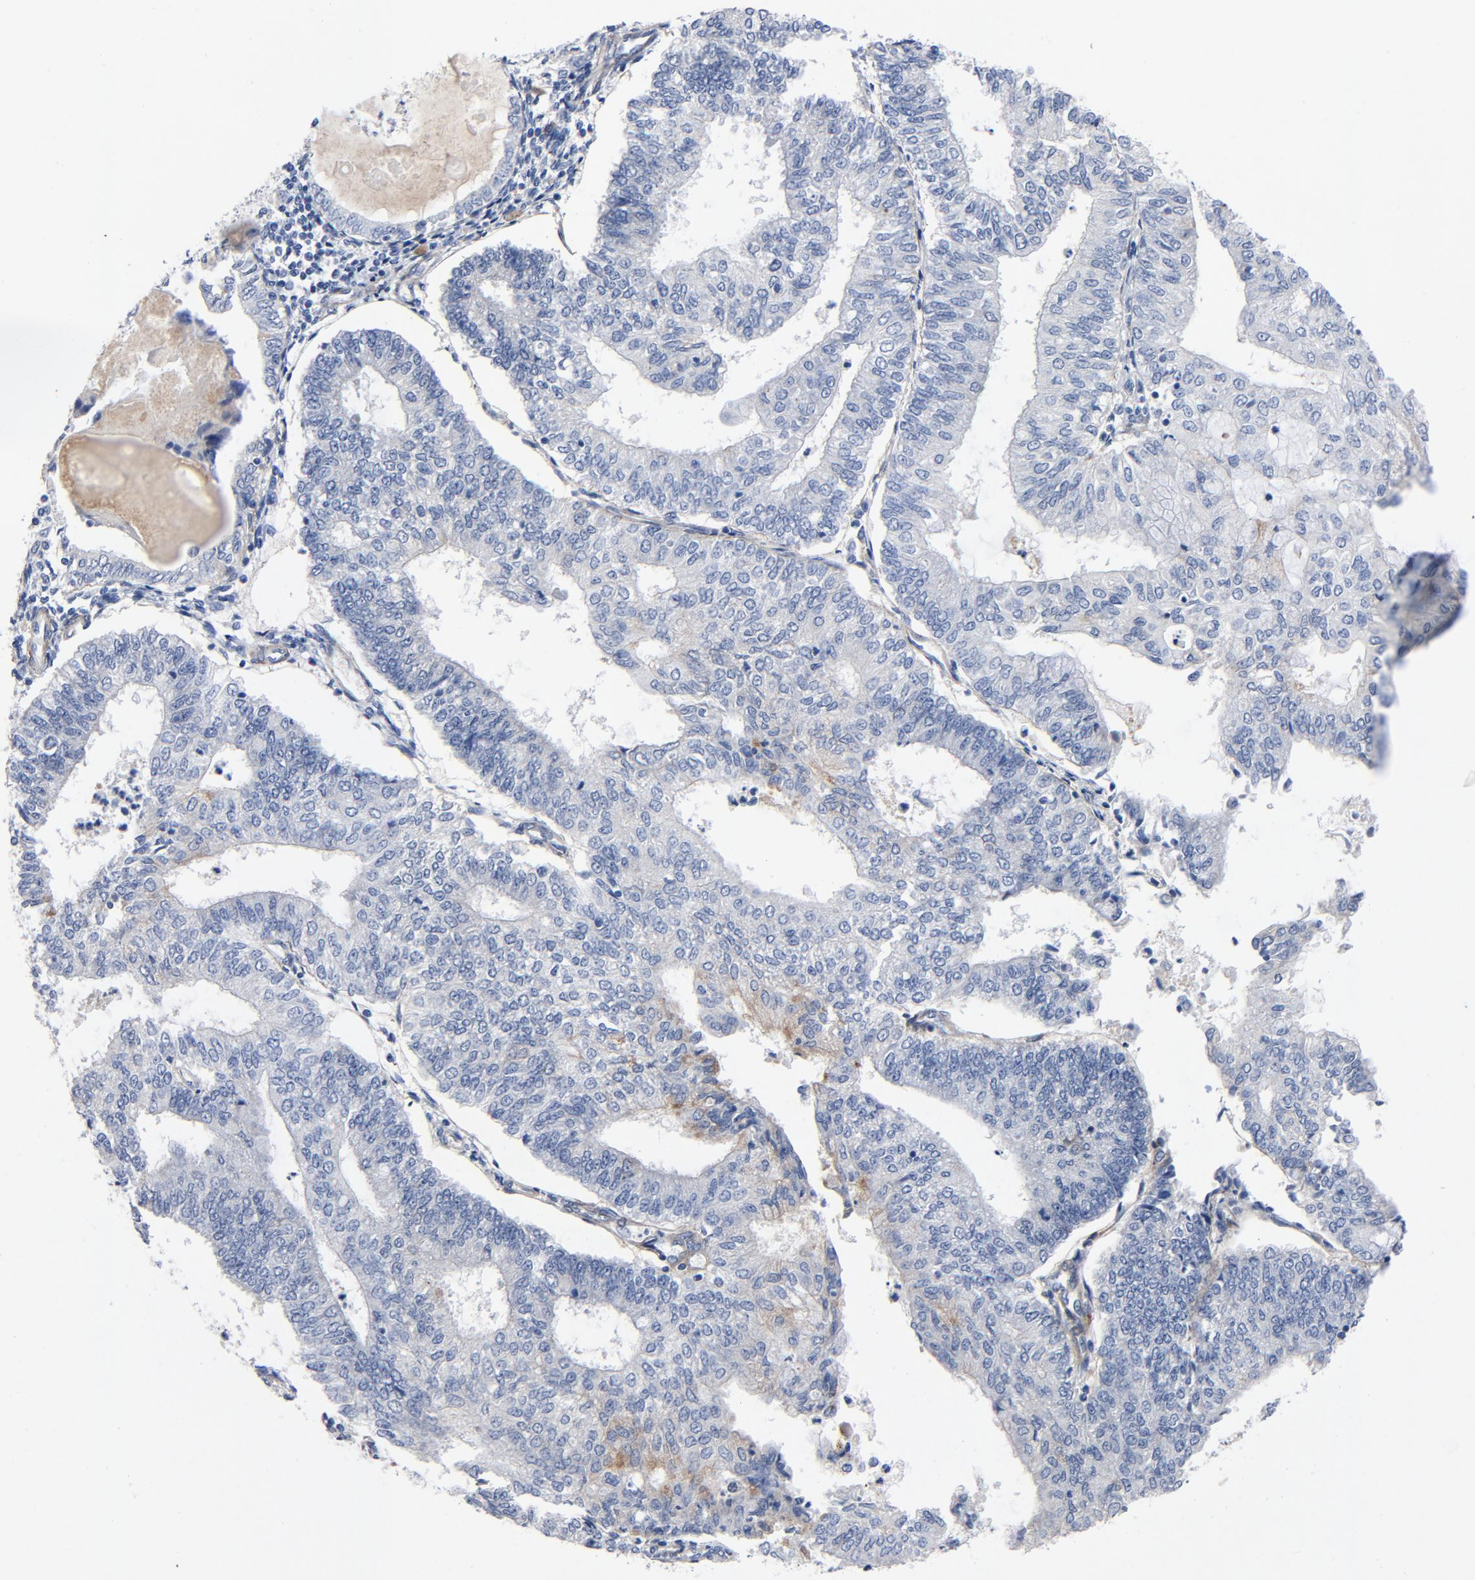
{"staining": {"intensity": "negative", "quantity": "none", "location": "none"}, "tissue": "endometrial cancer", "cell_type": "Tumor cells", "image_type": "cancer", "snomed": [{"axis": "morphology", "description": "Adenocarcinoma, NOS"}, {"axis": "topography", "description": "Endometrium"}], "caption": "The immunohistochemistry (IHC) histopathology image has no significant staining in tumor cells of adenocarcinoma (endometrial) tissue.", "gene": "LAMC1", "patient": {"sex": "female", "age": 59}}